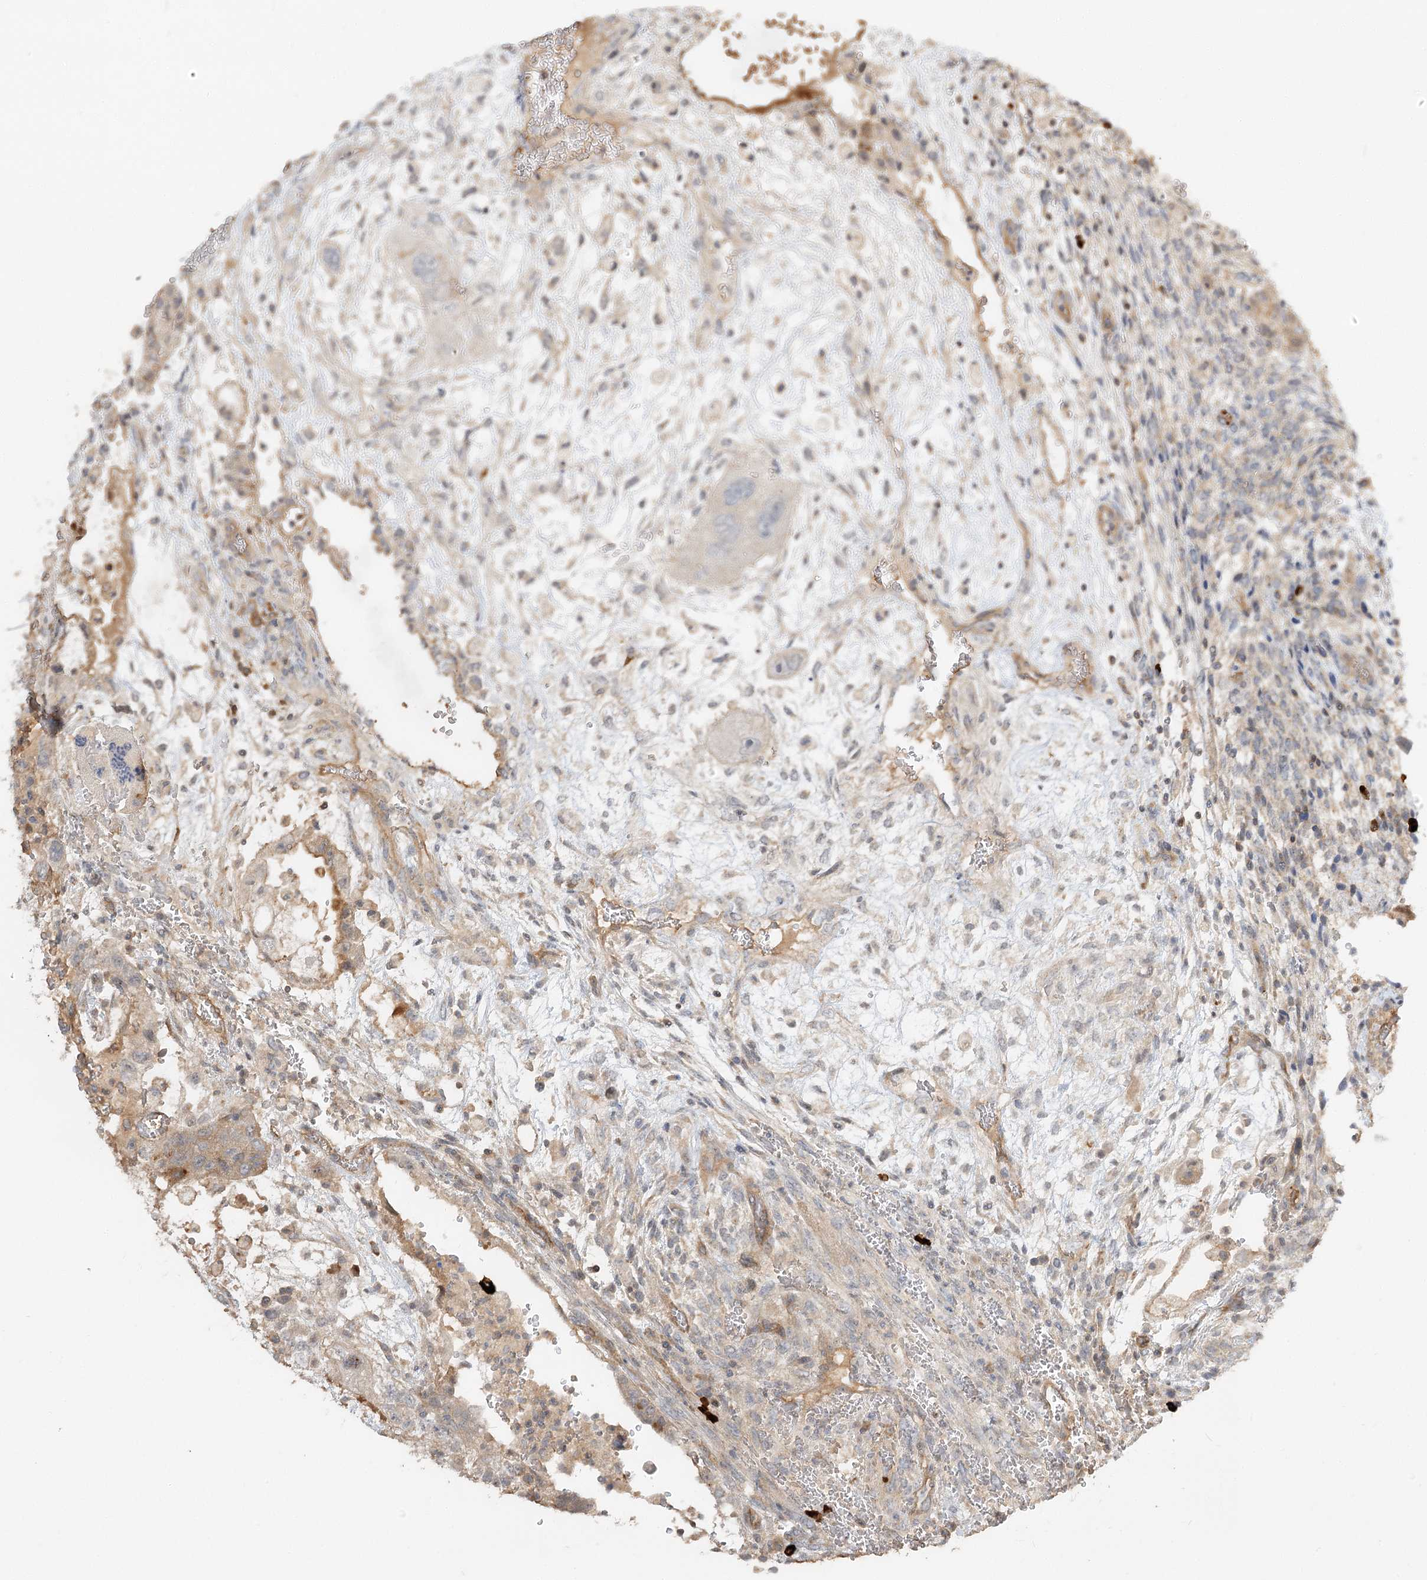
{"staining": {"intensity": "weak", "quantity": "<25%", "location": "cytoplasmic/membranous"}, "tissue": "testis cancer", "cell_type": "Tumor cells", "image_type": "cancer", "snomed": [{"axis": "morphology", "description": "Carcinoma, Embryonal, NOS"}, {"axis": "topography", "description": "Testis"}], "caption": "Histopathology image shows no protein positivity in tumor cells of testis embryonal carcinoma tissue.", "gene": "GUCY2C", "patient": {"sex": "male", "age": 36}}